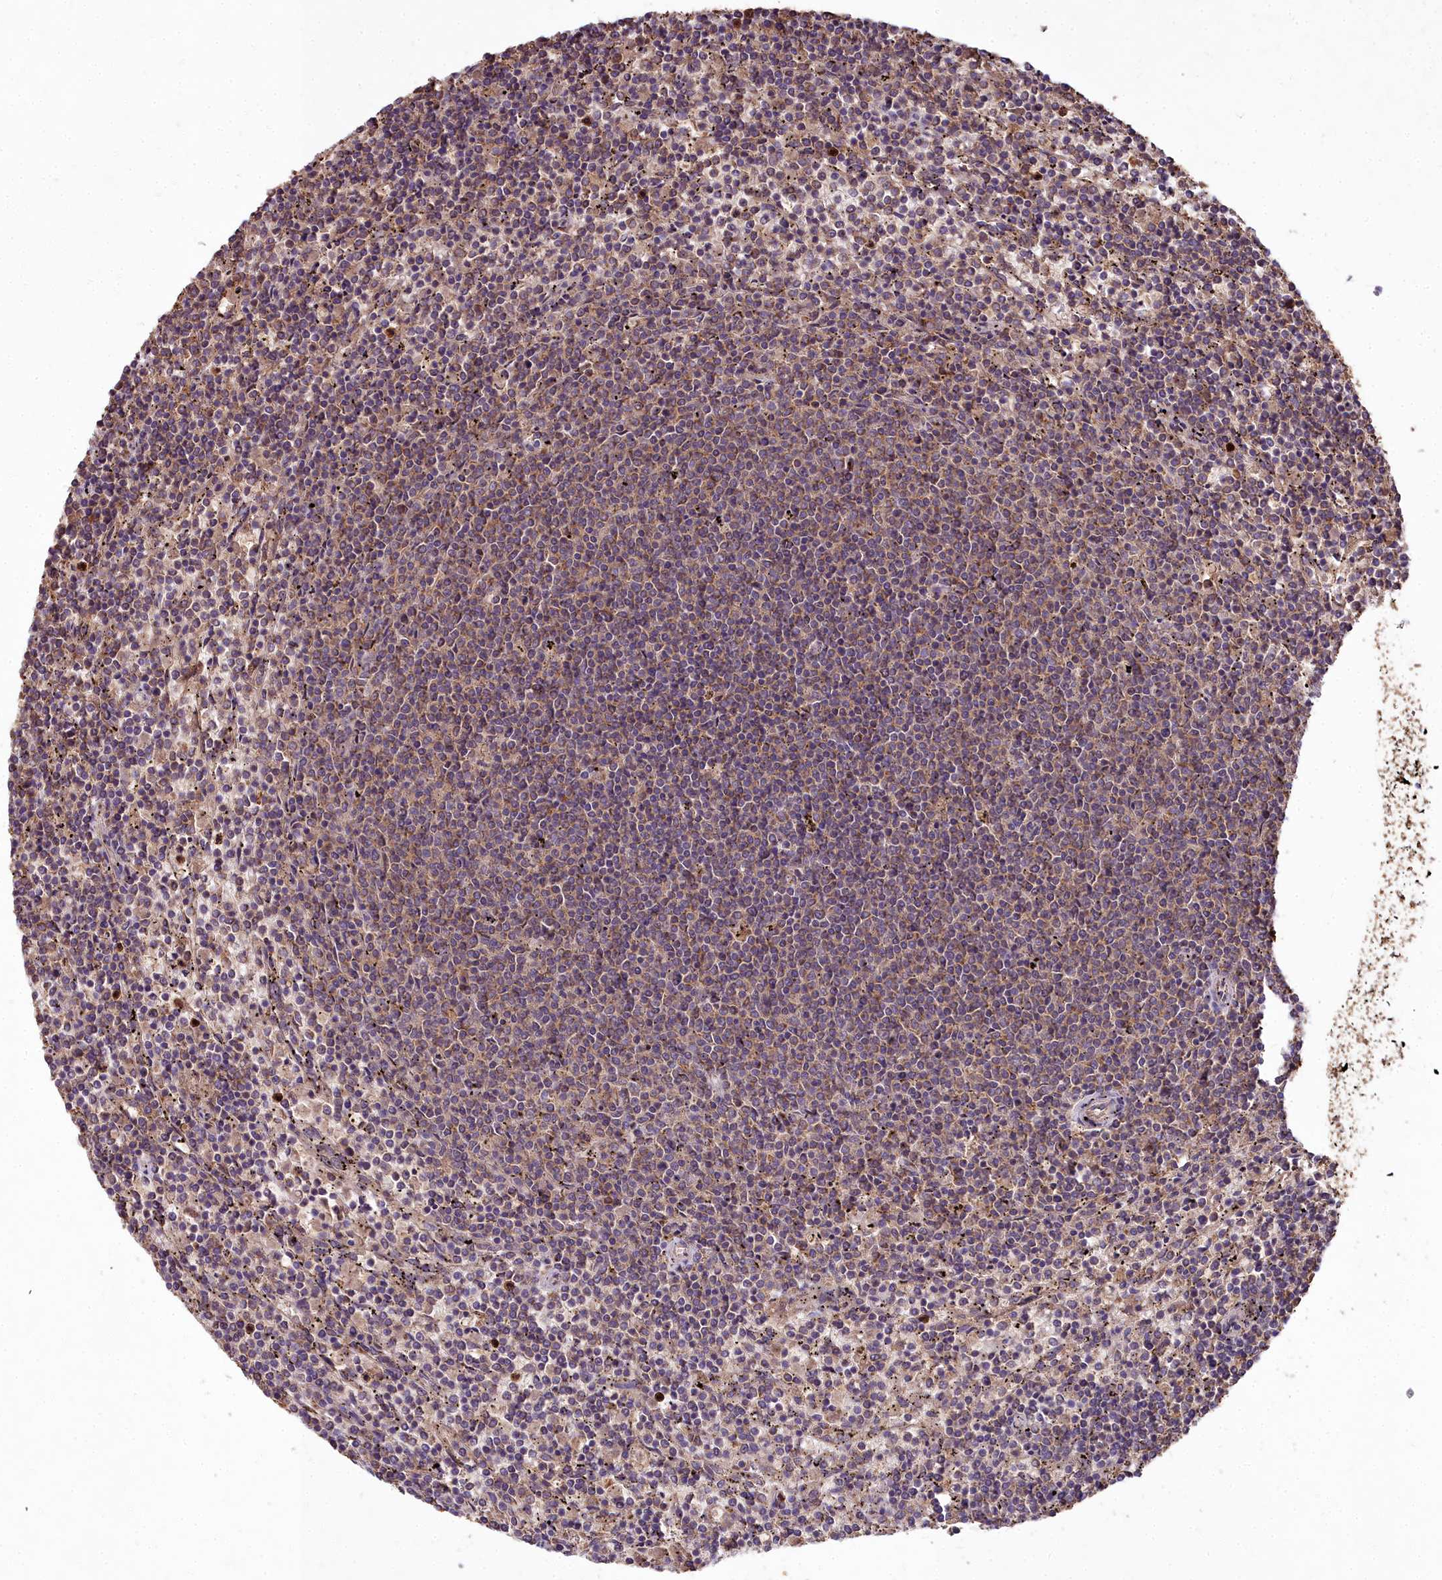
{"staining": {"intensity": "weak", "quantity": "<25%", "location": "cytoplasmic/membranous"}, "tissue": "lymphoma", "cell_type": "Tumor cells", "image_type": "cancer", "snomed": [{"axis": "morphology", "description": "Malignant lymphoma, non-Hodgkin's type, Low grade"}, {"axis": "topography", "description": "Spleen"}], "caption": "An IHC micrograph of lymphoma is shown. There is no staining in tumor cells of lymphoma.", "gene": "CEMIP2", "patient": {"sex": "female", "age": 50}}